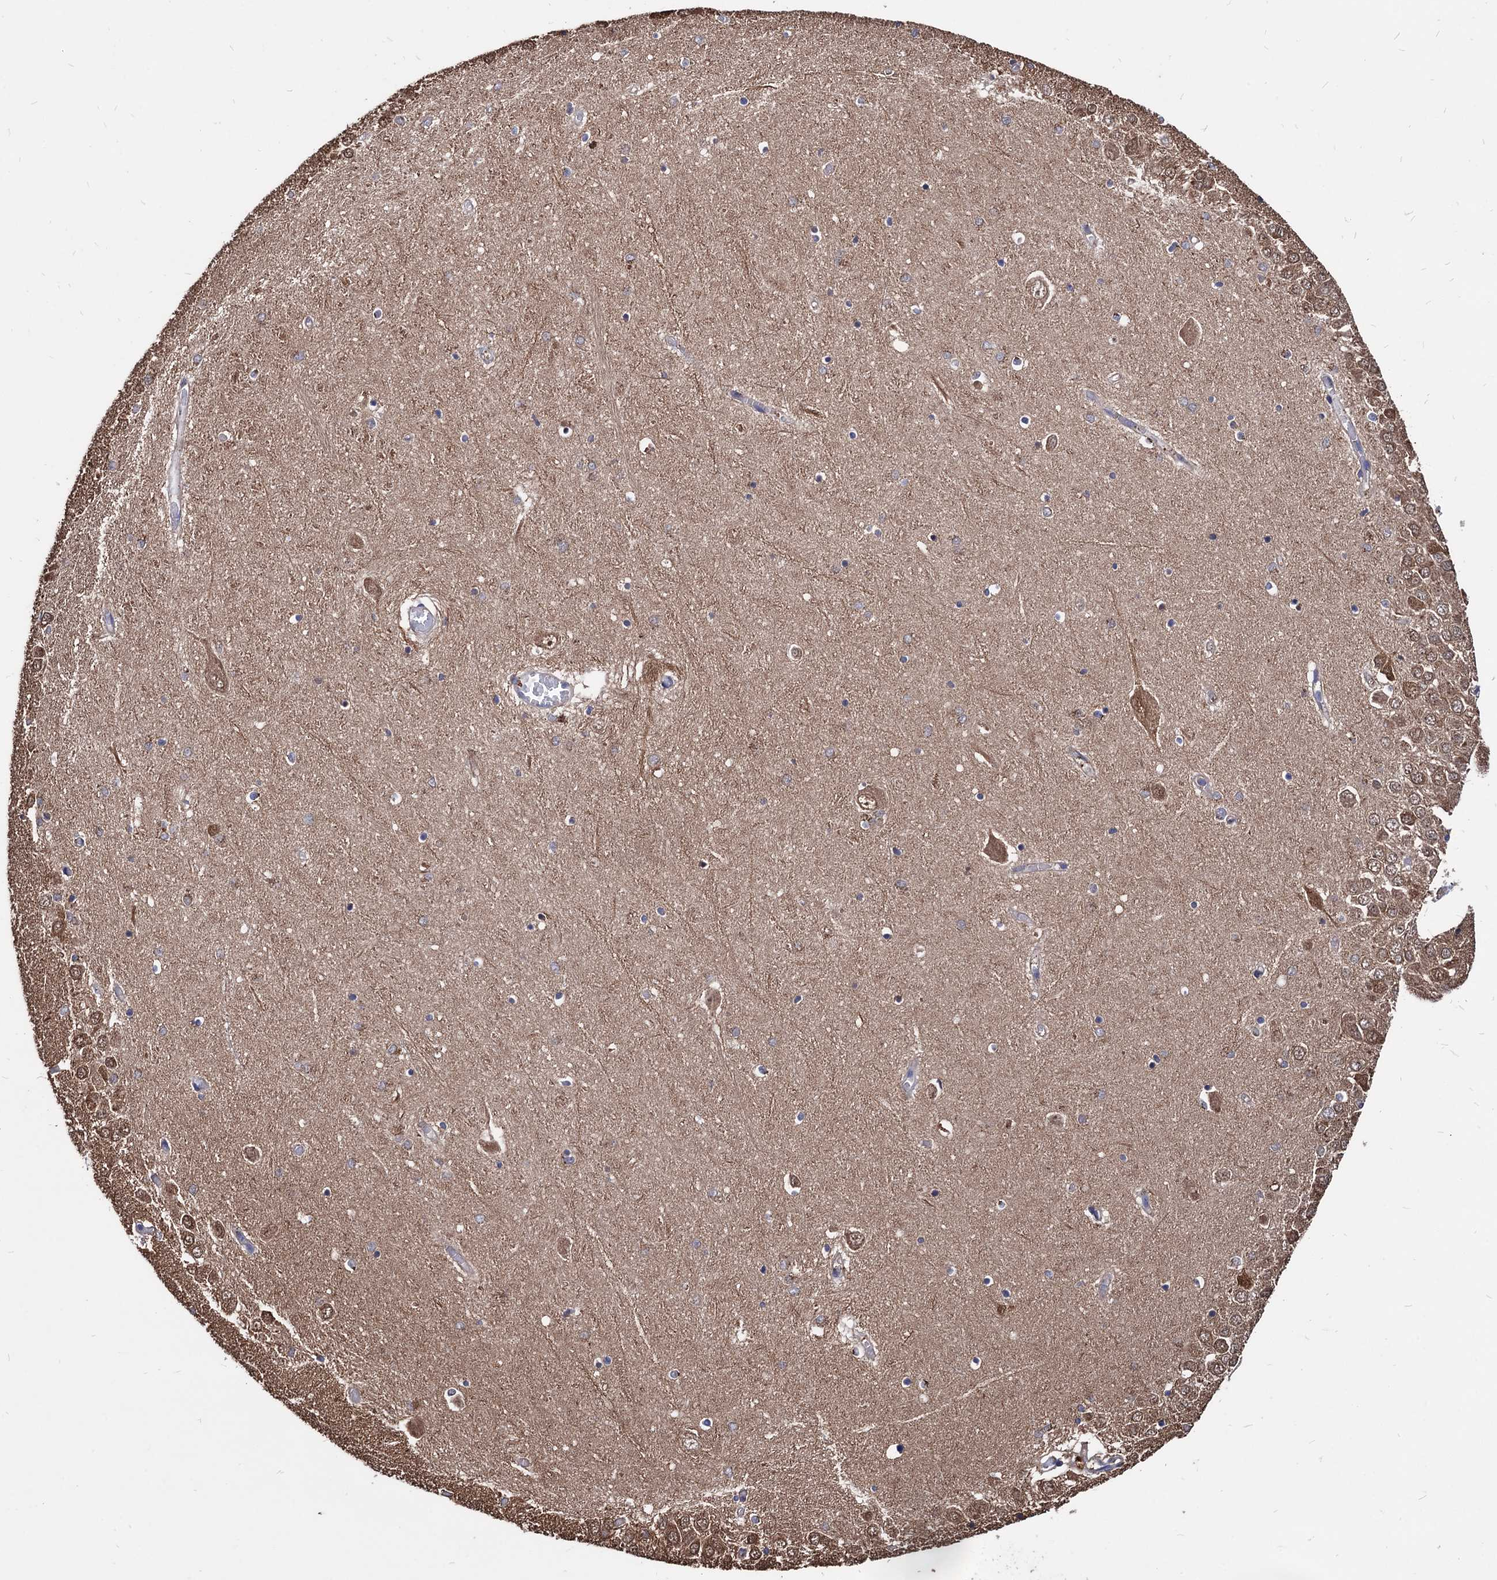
{"staining": {"intensity": "weak", "quantity": "25%-75%", "location": "cytoplasmic/membranous"}, "tissue": "hippocampus", "cell_type": "Glial cells", "image_type": "normal", "snomed": [{"axis": "morphology", "description": "Normal tissue, NOS"}, {"axis": "topography", "description": "Hippocampus"}], "caption": "This photomicrograph shows IHC staining of normal human hippocampus, with low weak cytoplasmic/membranous expression in about 25%-75% of glial cells.", "gene": "ESD", "patient": {"sex": "male", "age": 70}}